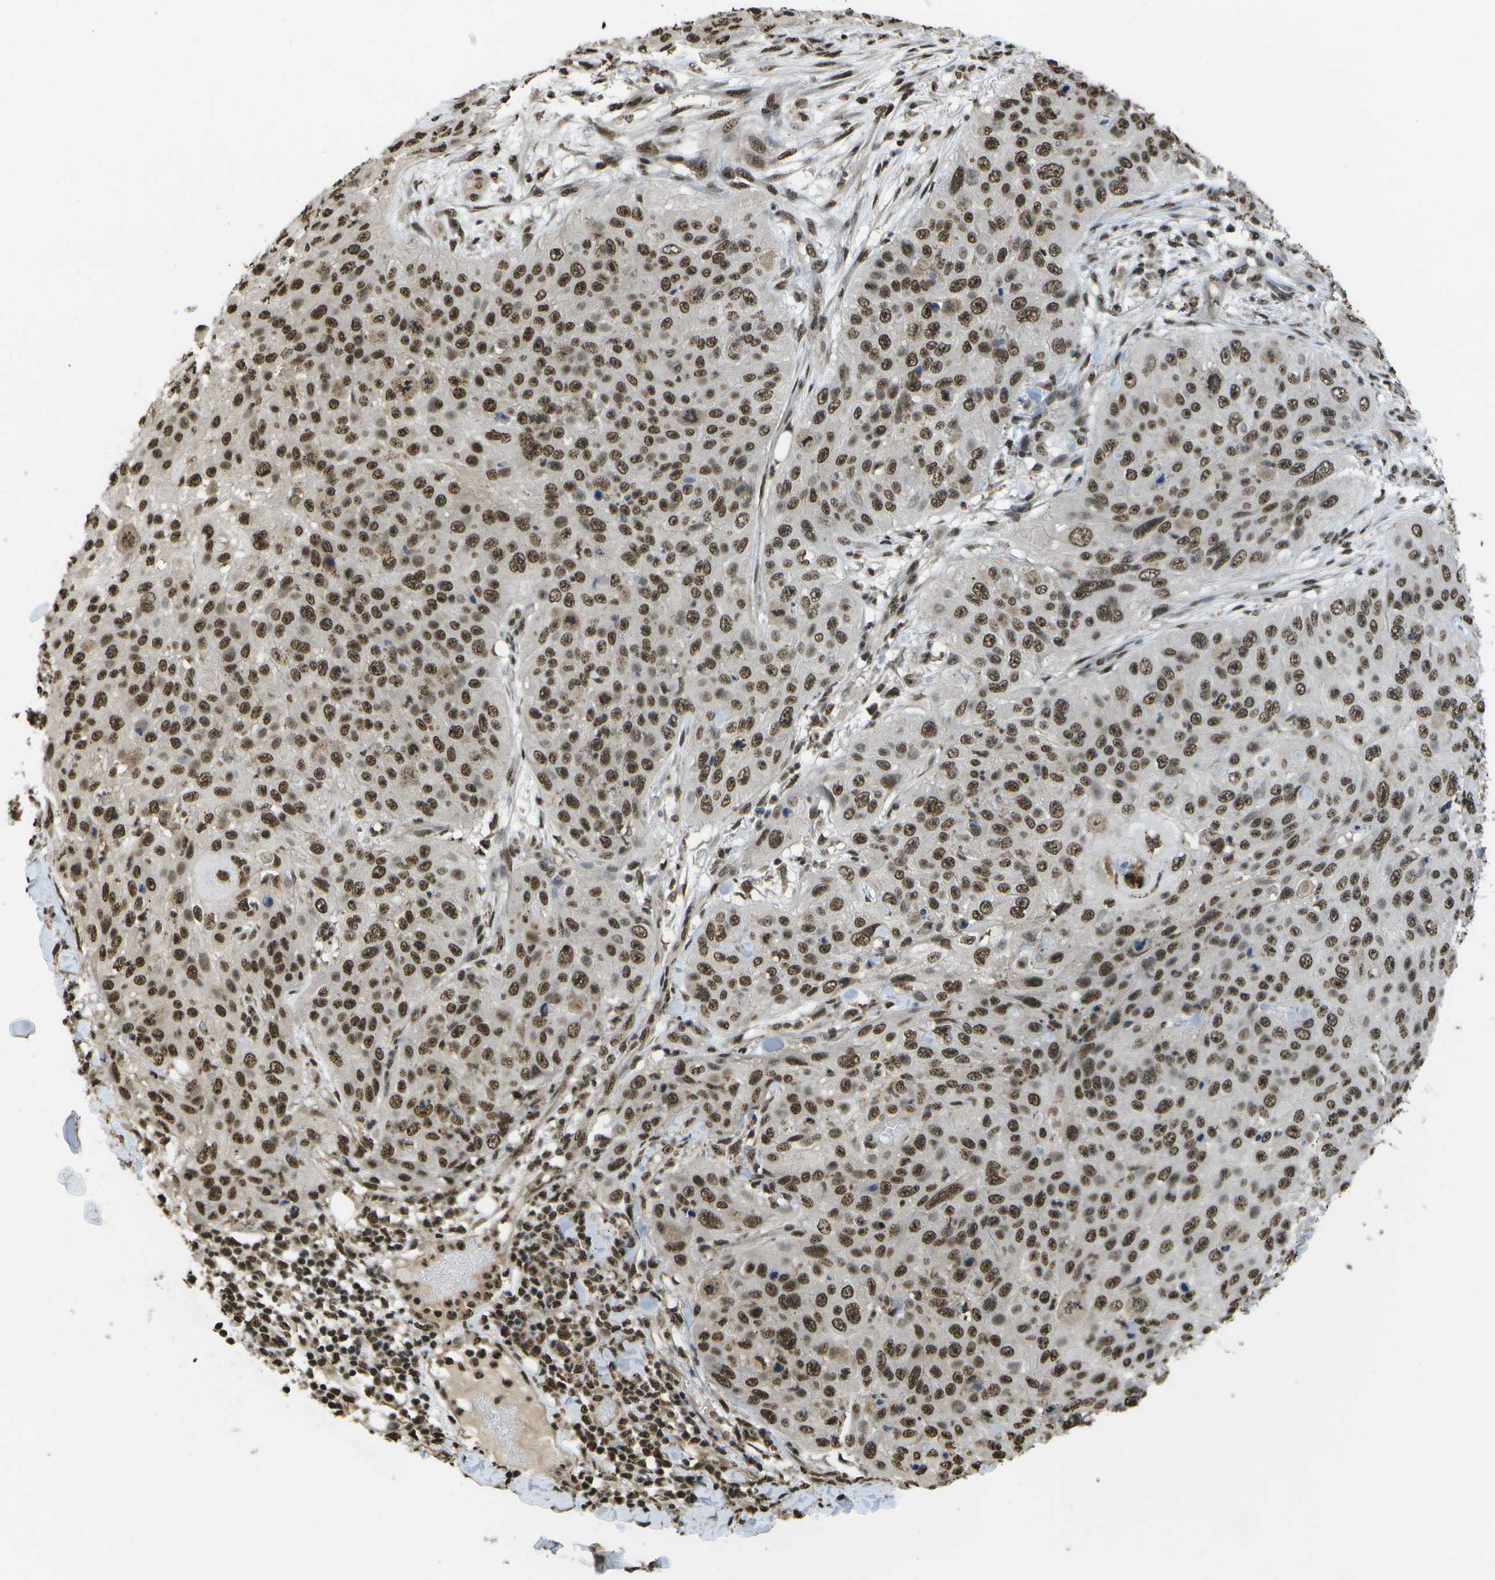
{"staining": {"intensity": "strong", "quantity": ">75%", "location": "nuclear"}, "tissue": "skin cancer", "cell_type": "Tumor cells", "image_type": "cancer", "snomed": [{"axis": "morphology", "description": "Squamous cell carcinoma, NOS"}, {"axis": "topography", "description": "Skin"}], "caption": "Human squamous cell carcinoma (skin) stained with a protein marker exhibits strong staining in tumor cells.", "gene": "SPEN", "patient": {"sex": "female", "age": 80}}